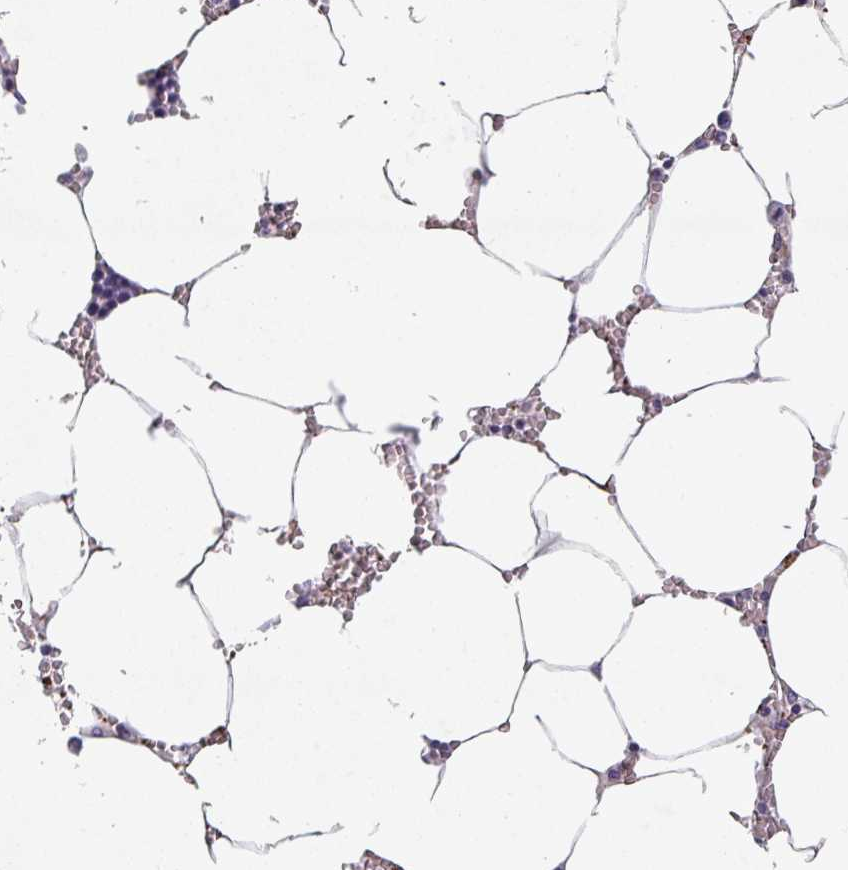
{"staining": {"intensity": "strong", "quantity": "<25%", "location": "cytoplasmic/membranous"}, "tissue": "bone marrow", "cell_type": "Hematopoietic cells", "image_type": "normal", "snomed": [{"axis": "morphology", "description": "Normal tissue, NOS"}, {"axis": "topography", "description": "Bone marrow"}], "caption": "This micrograph demonstrates immunohistochemistry (IHC) staining of benign human bone marrow, with medium strong cytoplasmic/membranous staining in approximately <25% of hematopoietic cells.", "gene": "ATP2C2", "patient": {"sex": "male", "age": 70}}